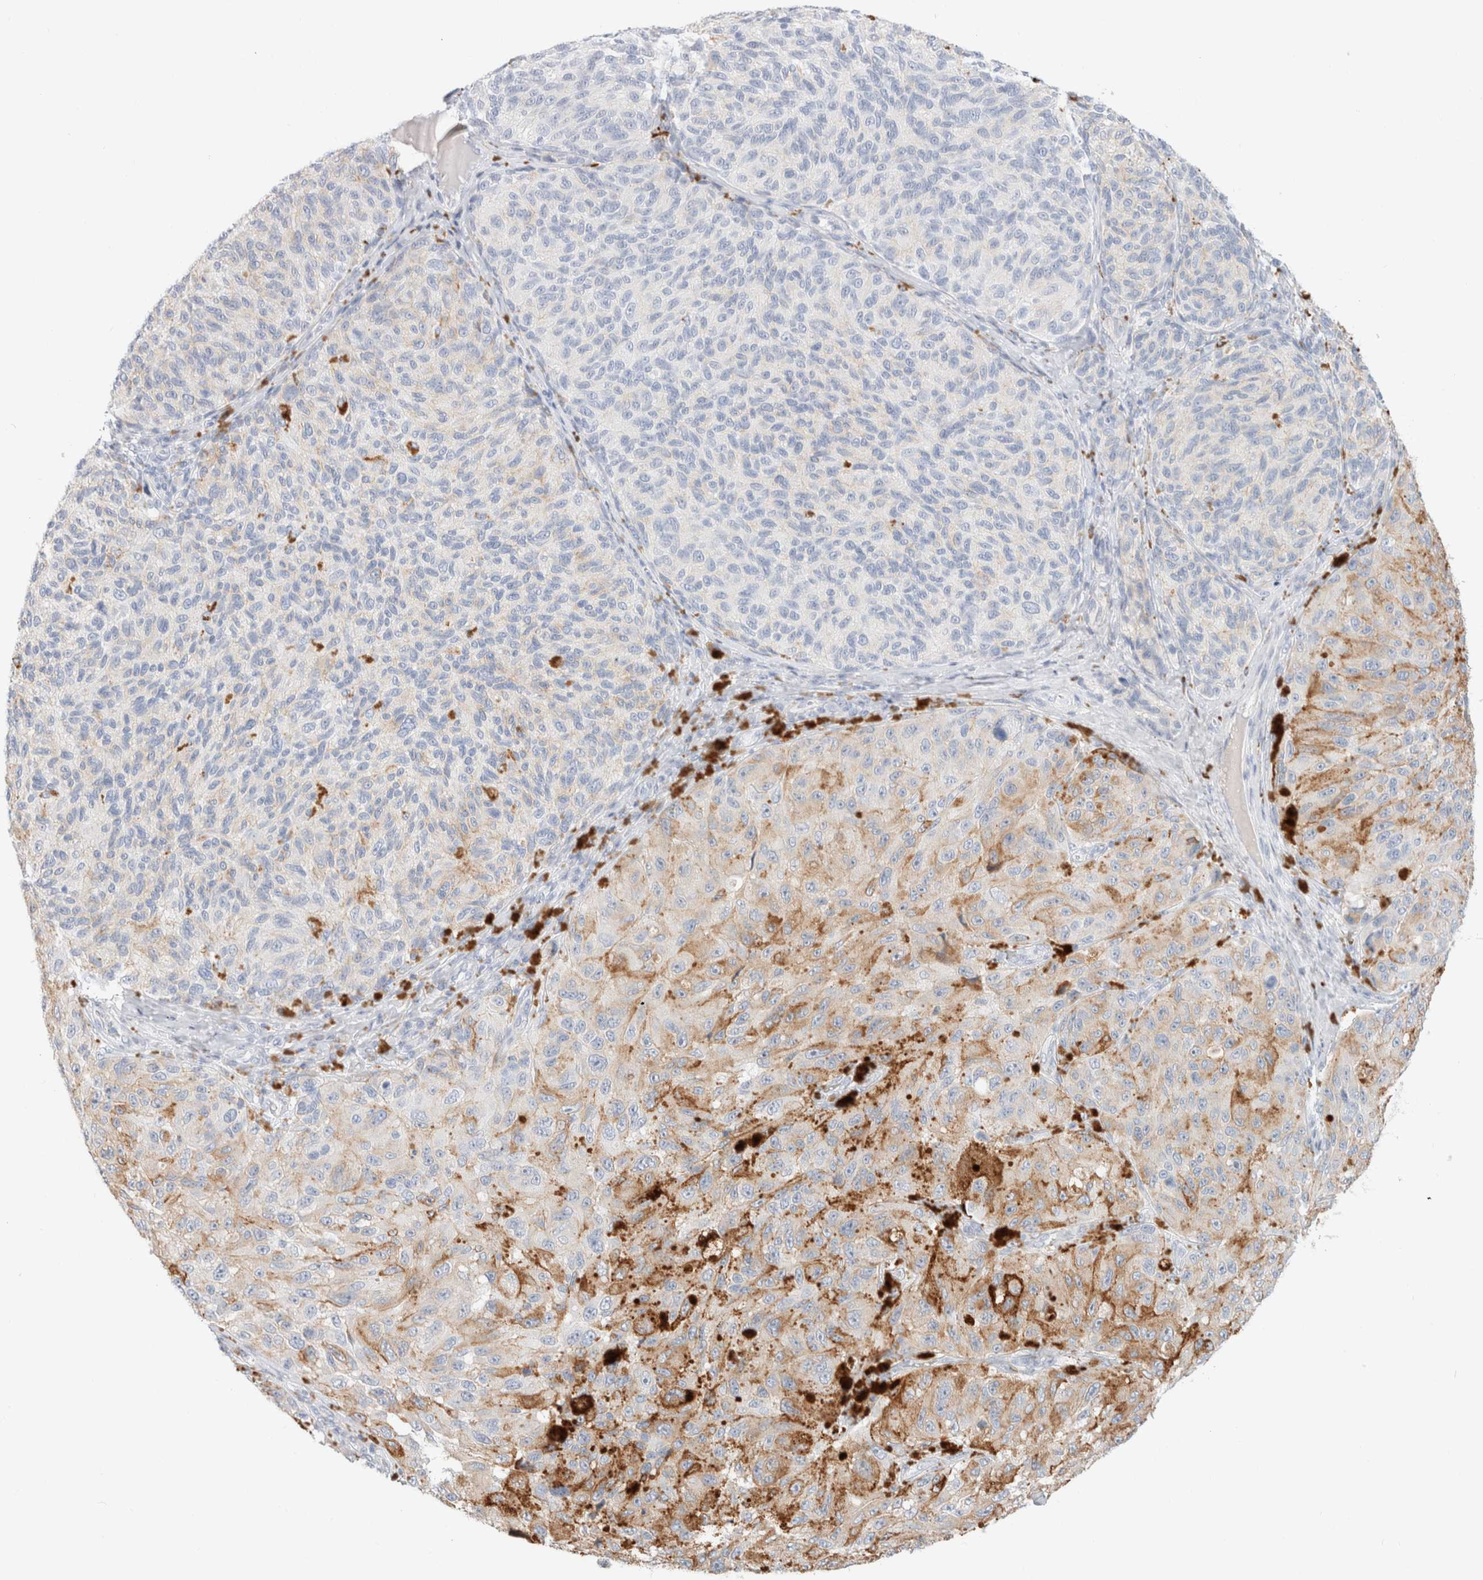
{"staining": {"intensity": "weak", "quantity": "<25%", "location": "cytoplasmic/membranous"}, "tissue": "melanoma", "cell_type": "Tumor cells", "image_type": "cancer", "snomed": [{"axis": "morphology", "description": "Malignant melanoma, NOS"}, {"axis": "topography", "description": "Skin"}], "caption": "Melanoma was stained to show a protein in brown. There is no significant staining in tumor cells.", "gene": "CPQ", "patient": {"sex": "female", "age": 73}}